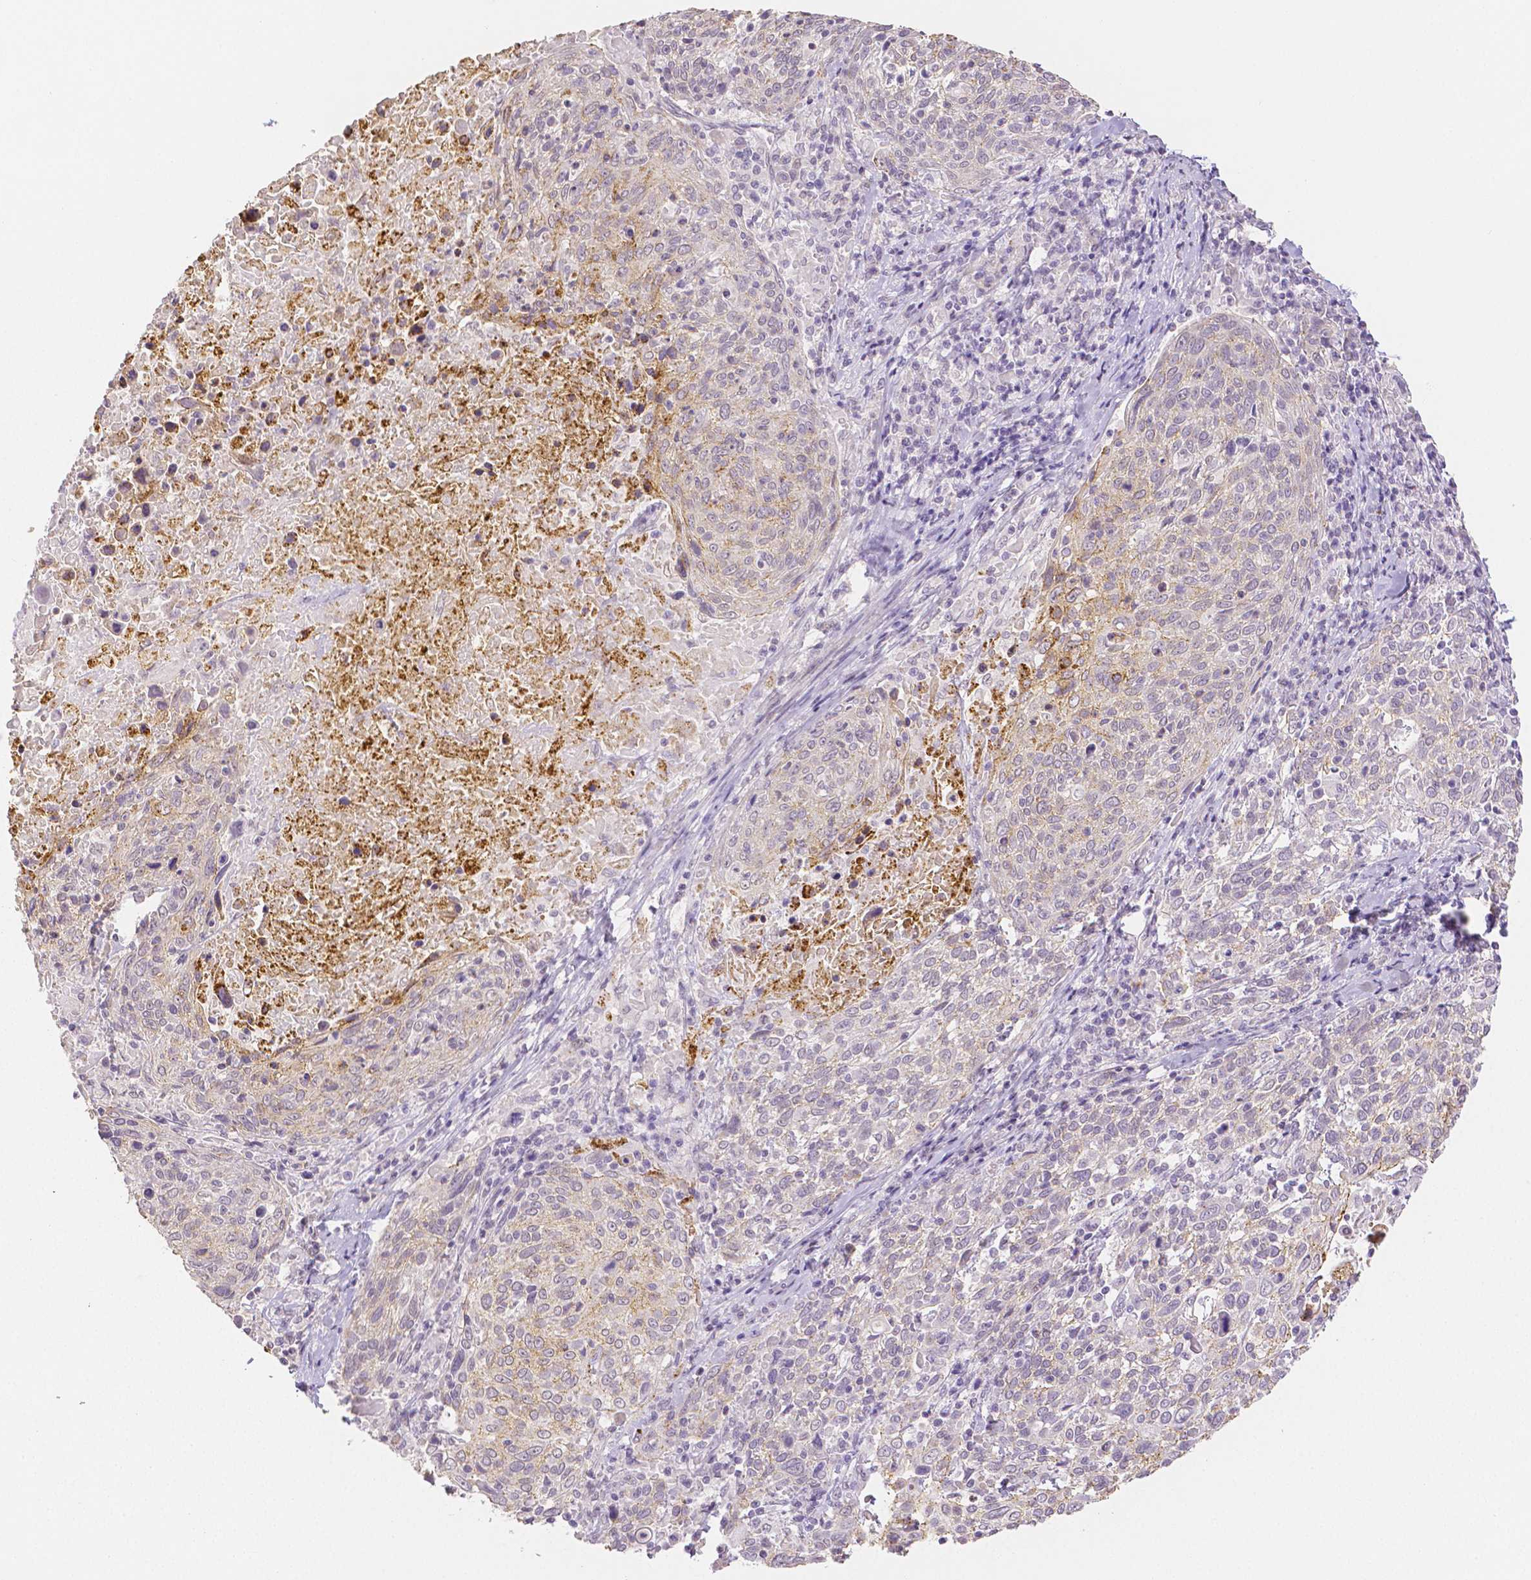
{"staining": {"intensity": "weak", "quantity": "<25%", "location": "cytoplasmic/membranous"}, "tissue": "cervical cancer", "cell_type": "Tumor cells", "image_type": "cancer", "snomed": [{"axis": "morphology", "description": "Squamous cell carcinoma, NOS"}, {"axis": "topography", "description": "Cervix"}], "caption": "Immunohistochemistry (IHC) of human cervical squamous cell carcinoma displays no staining in tumor cells.", "gene": "OCLN", "patient": {"sex": "female", "age": 61}}